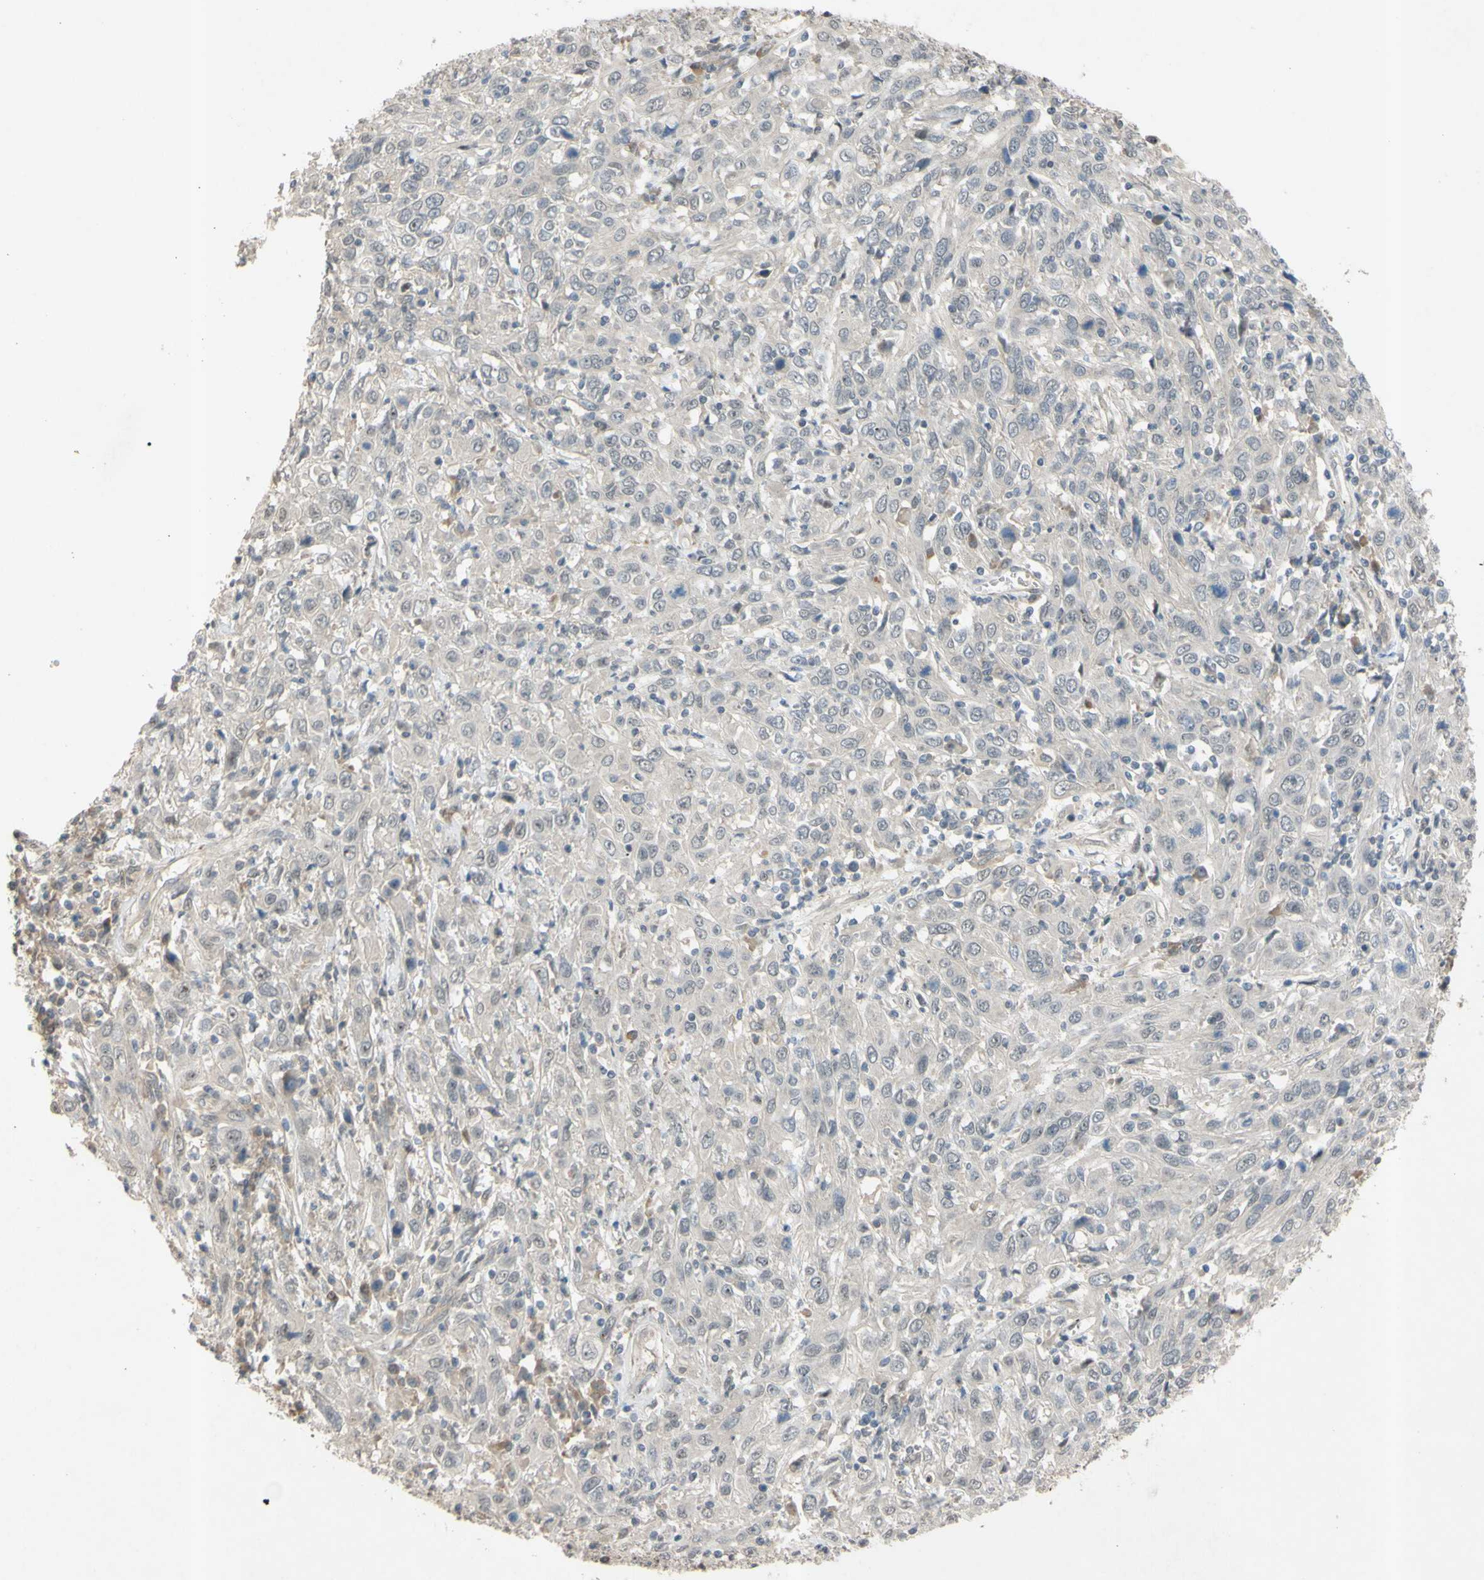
{"staining": {"intensity": "negative", "quantity": "none", "location": "none"}, "tissue": "cervical cancer", "cell_type": "Tumor cells", "image_type": "cancer", "snomed": [{"axis": "morphology", "description": "Squamous cell carcinoma, NOS"}, {"axis": "topography", "description": "Cervix"}], "caption": "DAB immunohistochemical staining of human cervical cancer shows no significant staining in tumor cells.", "gene": "ALK", "patient": {"sex": "female", "age": 46}}